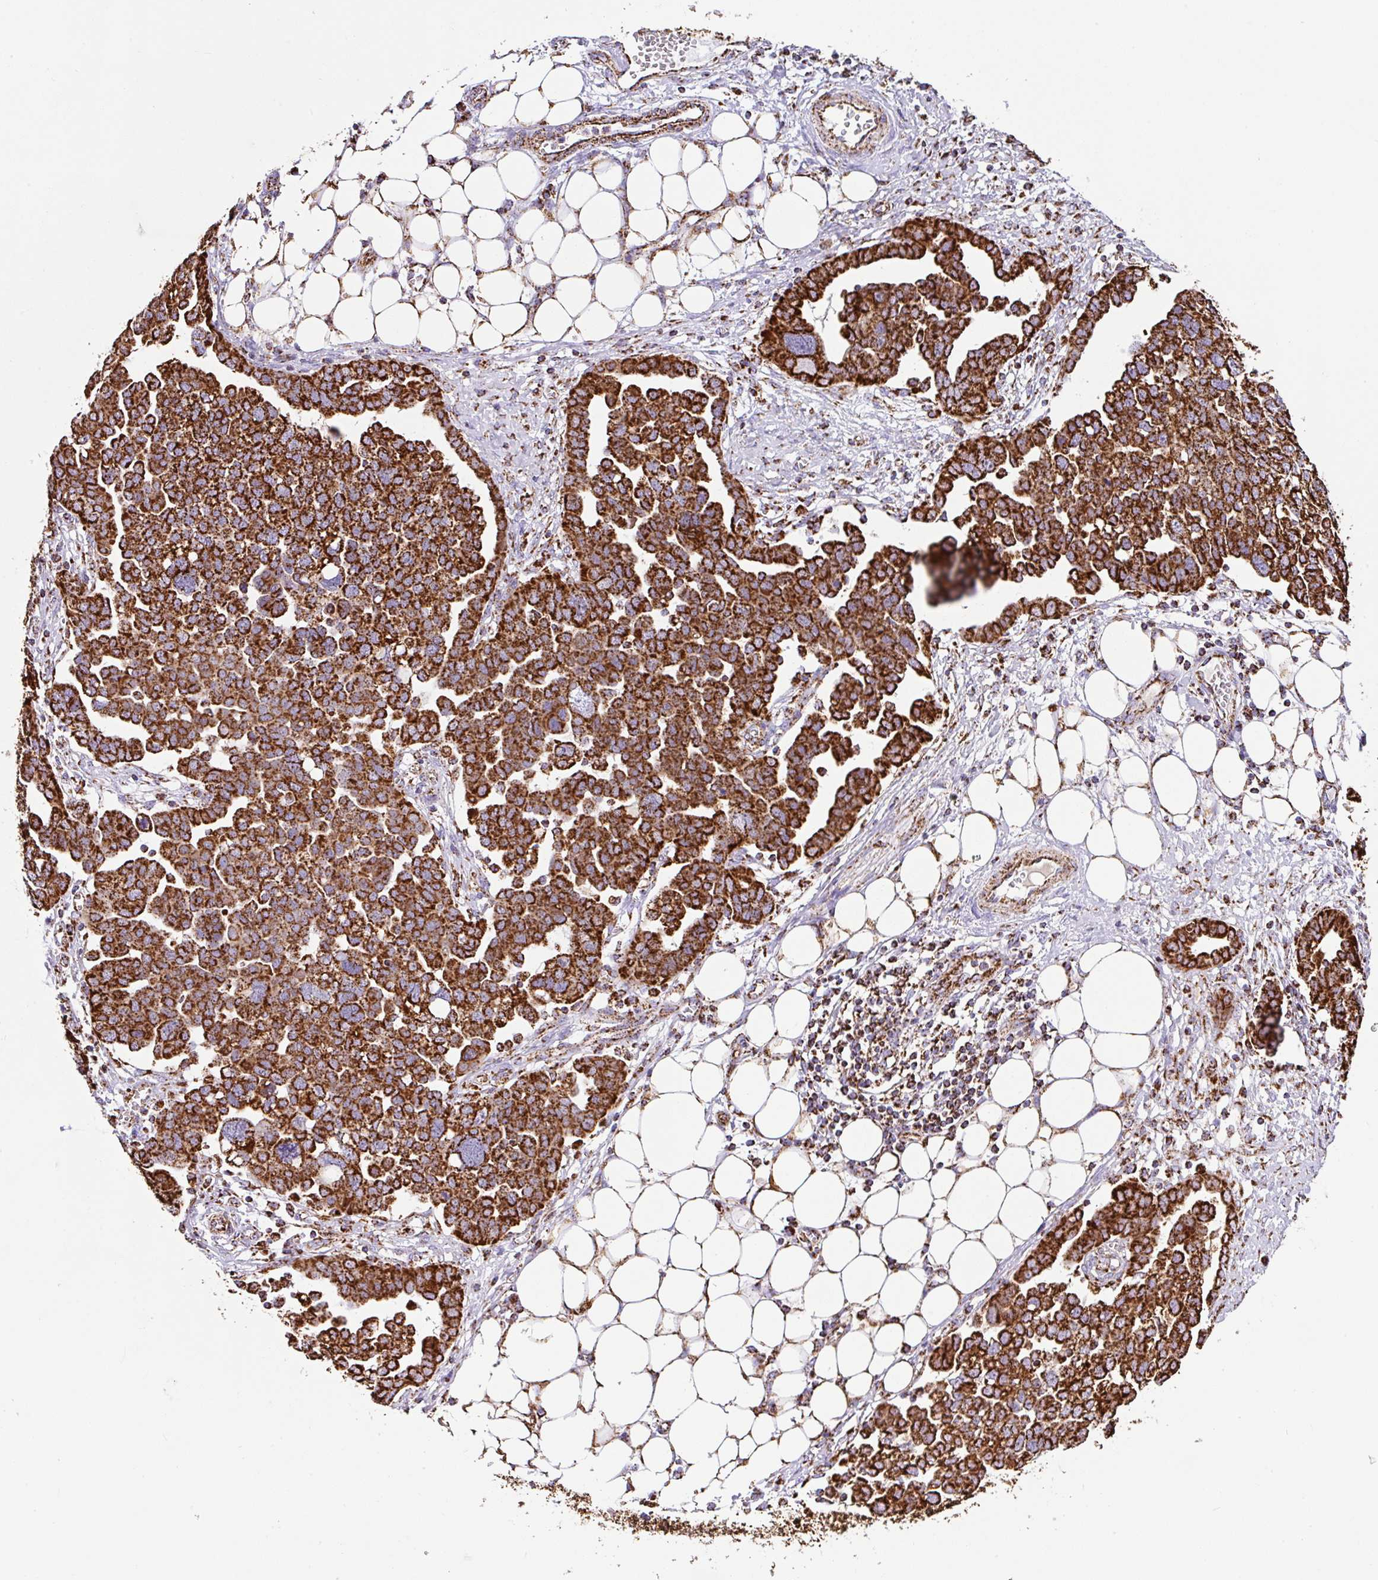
{"staining": {"intensity": "strong", "quantity": ">75%", "location": "cytoplasmic/membranous"}, "tissue": "ovarian cancer", "cell_type": "Tumor cells", "image_type": "cancer", "snomed": [{"axis": "morphology", "description": "Cystadenocarcinoma, serous, NOS"}, {"axis": "topography", "description": "Ovary"}], "caption": "Ovarian cancer stained for a protein (brown) reveals strong cytoplasmic/membranous positive positivity in about >75% of tumor cells.", "gene": "ANKRD33B", "patient": {"sex": "female", "age": 59}}